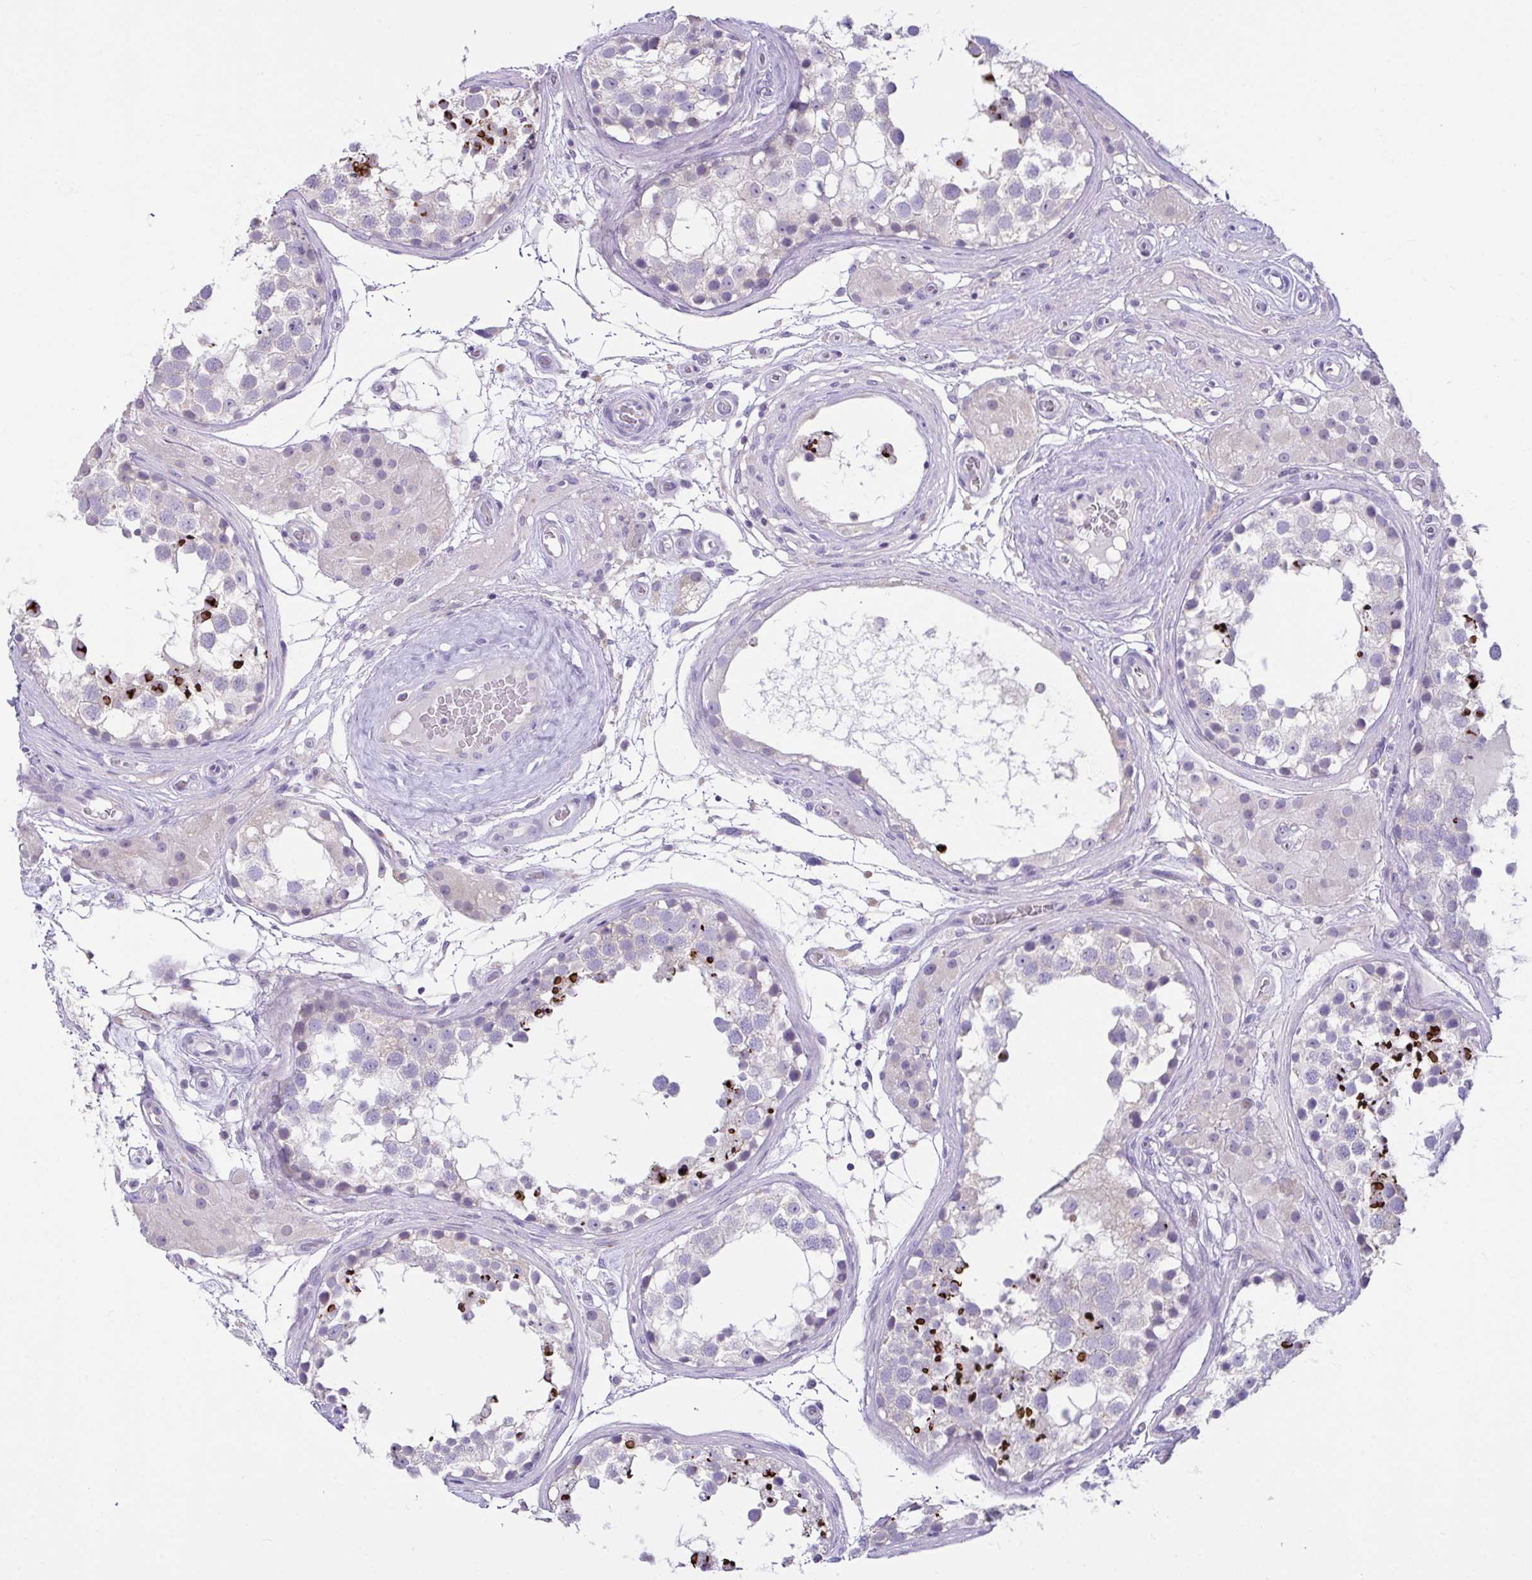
{"staining": {"intensity": "strong", "quantity": "<25%", "location": "cytoplasmic/membranous"}, "tissue": "testis", "cell_type": "Cells in seminiferous ducts", "image_type": "normal", "snomed": [{"axis": "morphology", "description": "Normal tissue, NOS"}, {"axis": "morphology", "description": "Seminoma, NOS"}, {"axis": "topography", "description": "Testis"}], "caption": "The micrograph shows immunohistochemical staining of normal testis. There is strong cytoplasmic/membranous staining is identified in about <25% of cells in seminiferous ducts. (DAB (3,3'-diaminobenzidine) IHC, brown staining for protein, blue staining for nuclei).", "gene": "D2HGDH", "patient": {"sex": "male", "age": 65}}